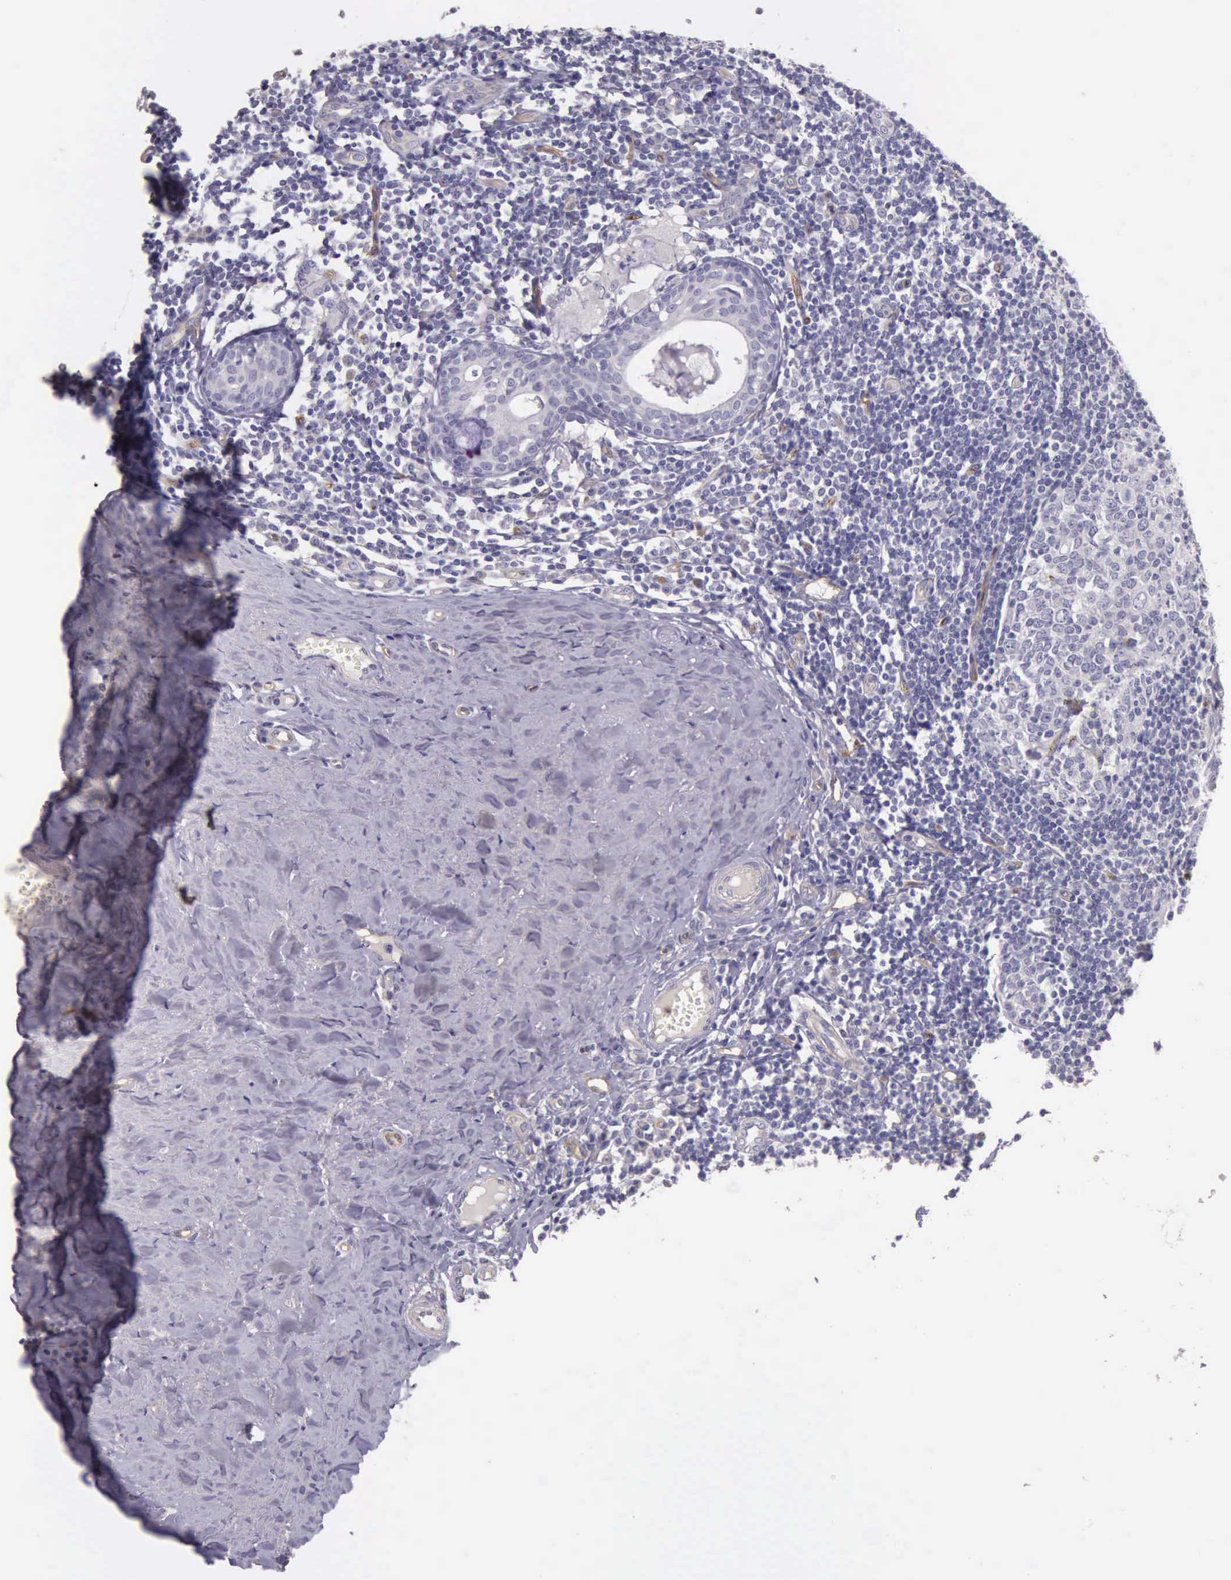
{"staining": {"intensity": "negative", "quantity": "none", "location": "none"}, "tissue": "tonsil", "cell_type": "Germinal center cells", "image_type": "normal", "snomed": [{"axis": "morphology", "description": "Normal tissue, NOS"}, {"axis": "topography", "description": "Tonsil"}], "caption": "An IHC photomicrograph of unremarkable tonsil is shown. There is no staining in germinal center cells of tonsil. (Immunohistochemistry, brightfield microscopy, high magnification).", "gene": "TCEANC", "patient": {"sex": "female", "age": 41}}